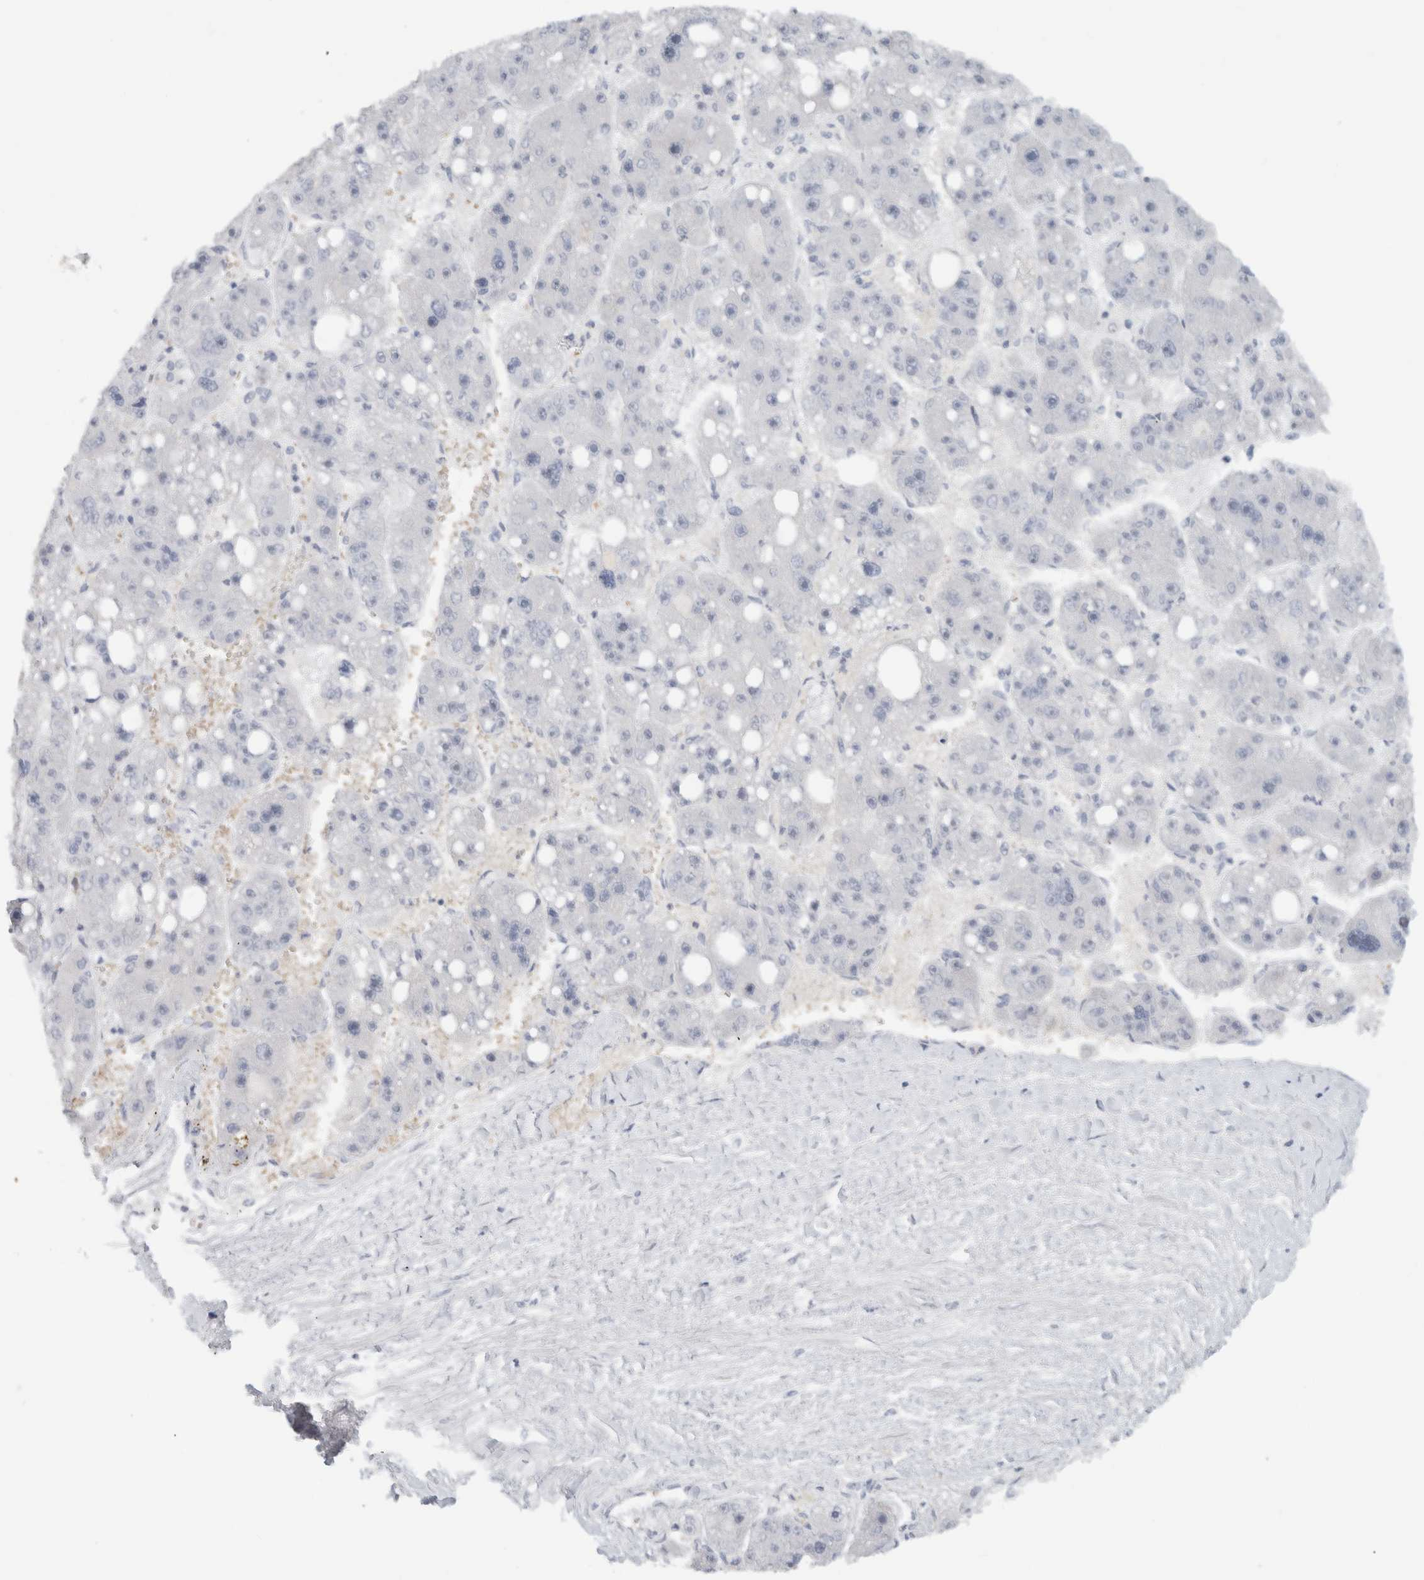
{"staining": {"intensity": "negative", "quantity": "none", "location": "none"}, "tissue": "liver cancer", "cell_type": "Tumor cells", "image_type": "cancer", "snomed": [{"axis": "morphology", "description": "Carcinoma, Hepatocellular, NOS"}, {"axis": "topography", "description": "Liver"}], "caption": "The image exhibits no significant positivity in tumor cells of liver hepatocellular carcinoma.", "gene": "FMR1NB", "patient": {"sex": "female", "age": 61}}